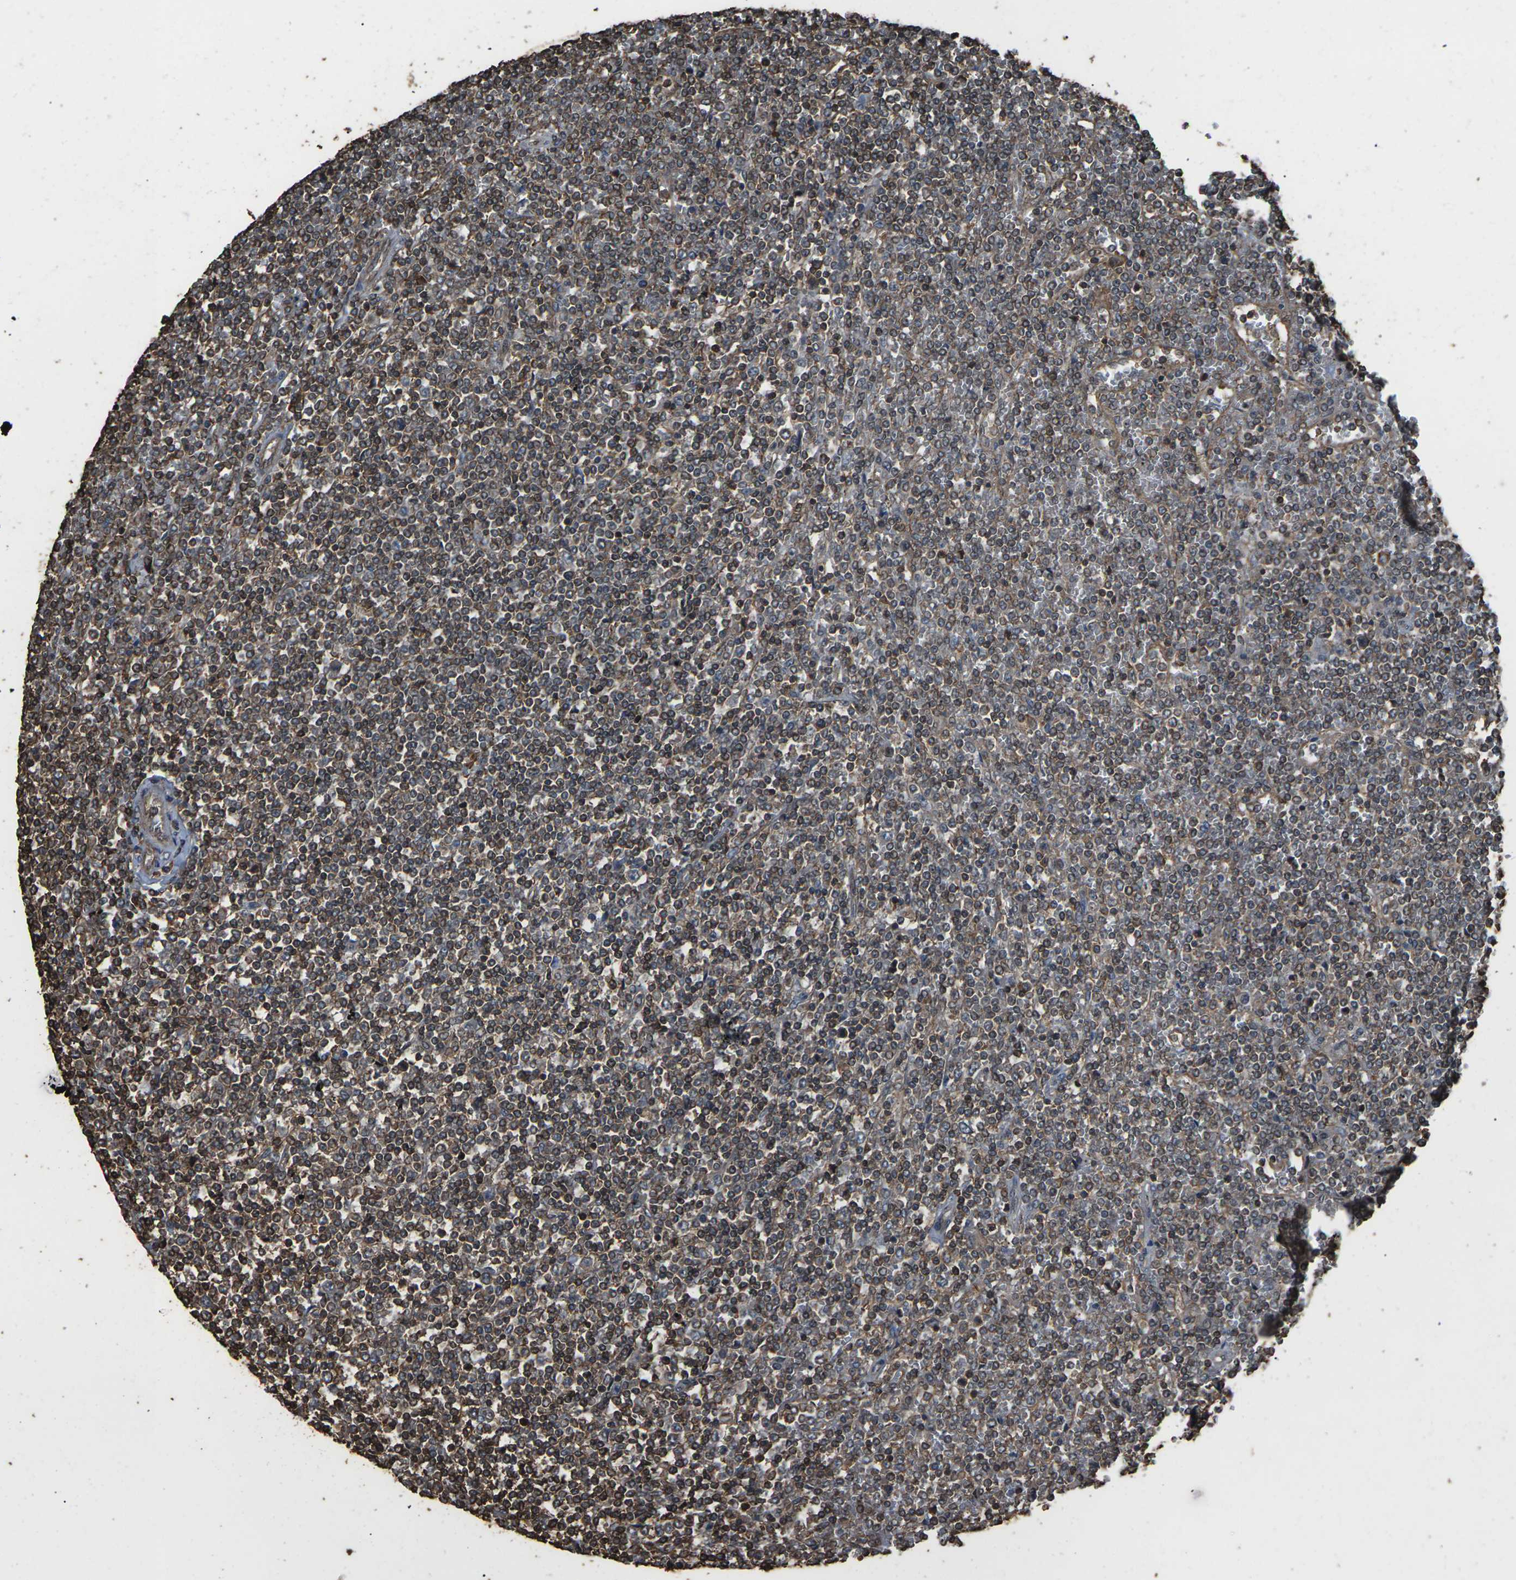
{"staining": {"intensity": "moderate", "quantity": ">75%", "location": "cytoplasmic/membranous"}, "tissue": "lymphoma", "cell_type": "Tumor cells", "image_type": "cancer", "snomed": [{"axis": "morphology", "description": "Malignant lymphoma, non-Hodgkin's type, Low grade"}, {"axis": "topography", "description": "Spleen"}], "caption": "DAB (3,3'-diaminobenzidine) immunohistochemical staining of human malignant lymphoma, non-Hodgkin's type (low-grade) displays moderate cytoplasmic/membranous protein positivity in approximately >75% of tumor cells.", "gene": "DHPS", "patient": {"sex": "female", "age": 19}}